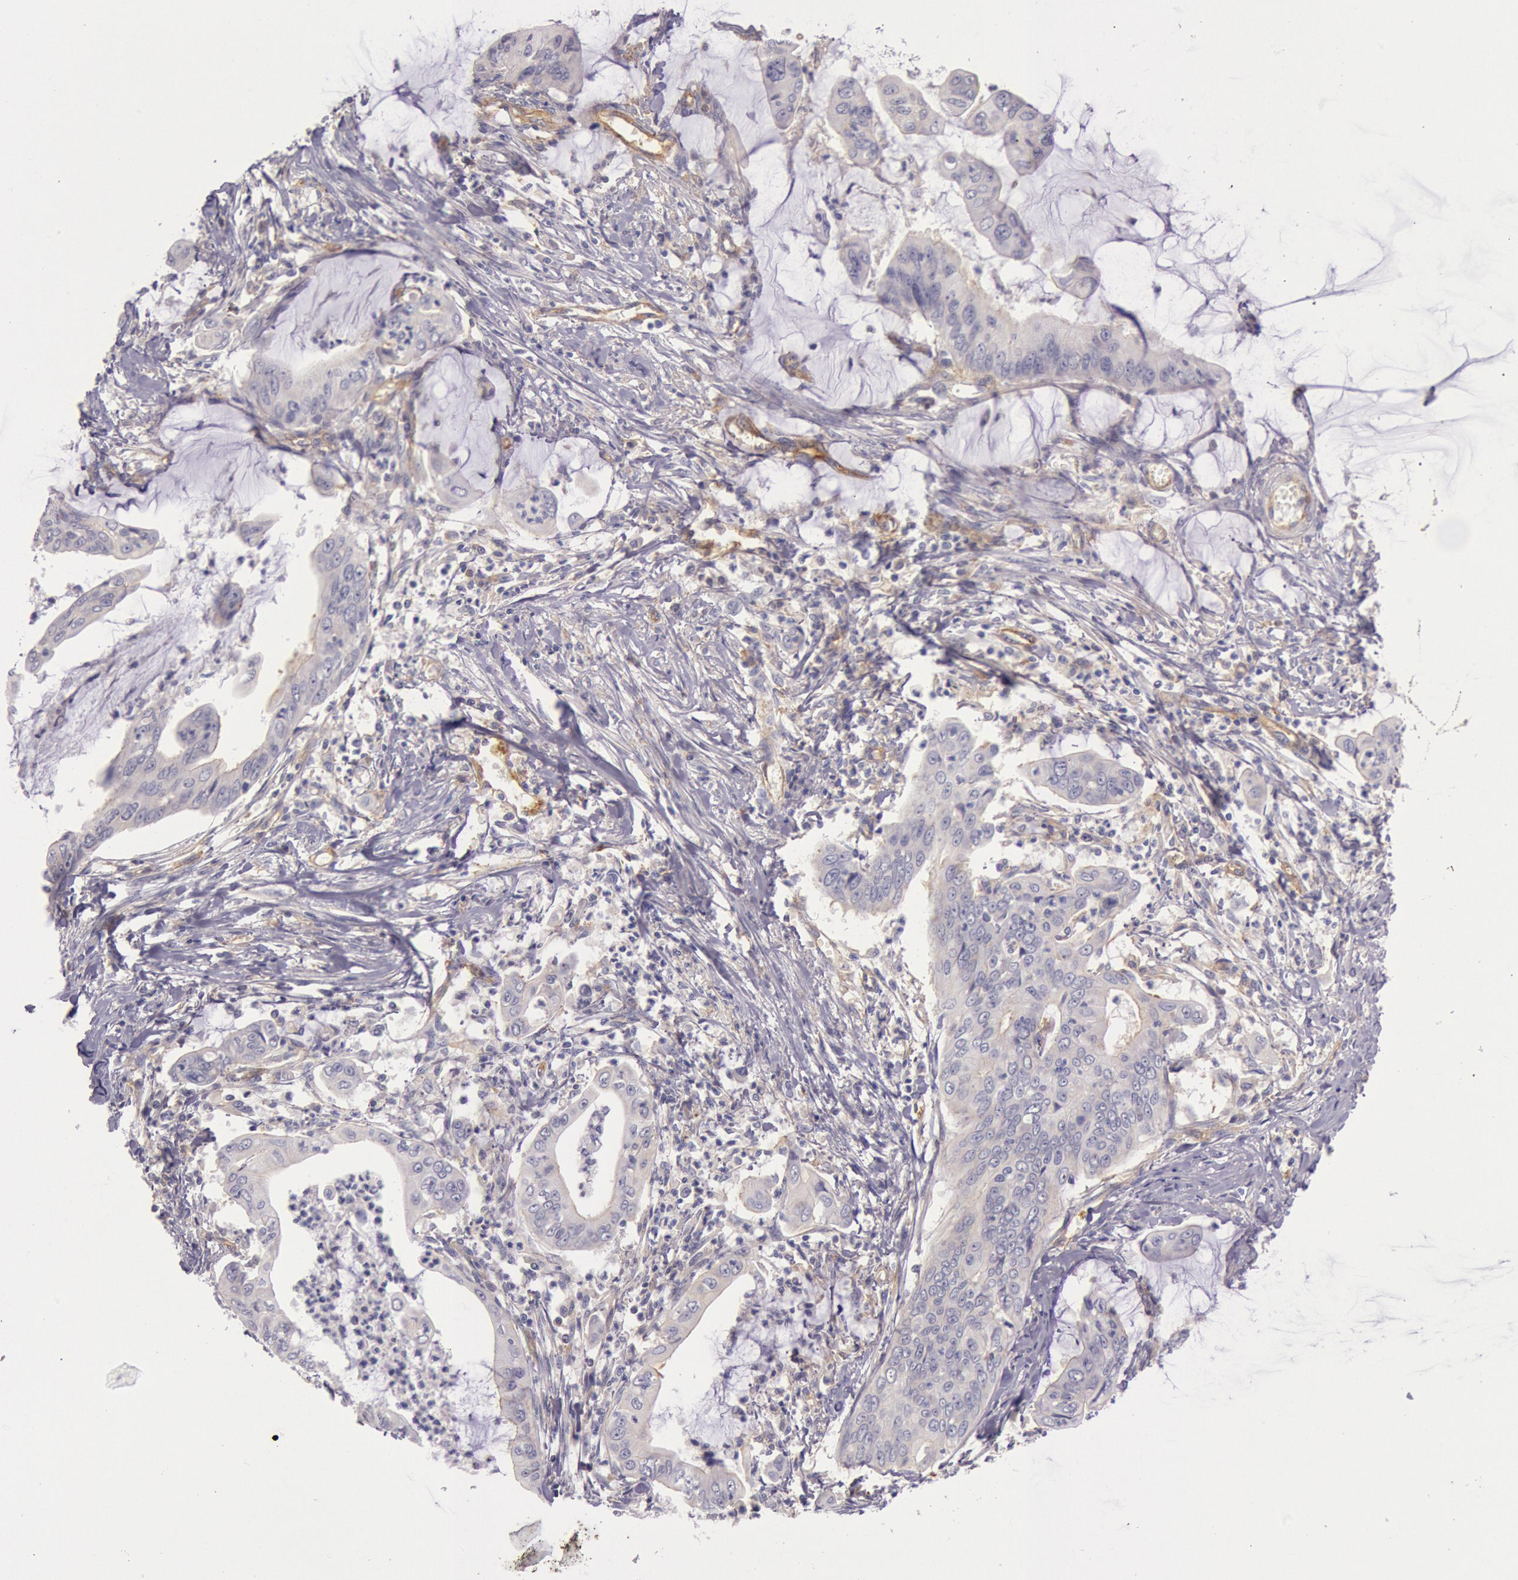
{"staining": {"intensity": "negative", "quantity": "none", "location": "none"}, "tissue": "stomach cancer", "cell_type": "Tumor cells", "image_type": "cancer", "snomed": [{"axis": "morphology", "description": "Adenocarcinoma, NOS"}, {"axis": "topography", "description": "Stomach, upper"}], "caption": "Micrograph shows no significant protein staining in tumor cells of stomach cancer.", "gene": "MYO5A", "patient": {"sex": "male", "age": 80}}